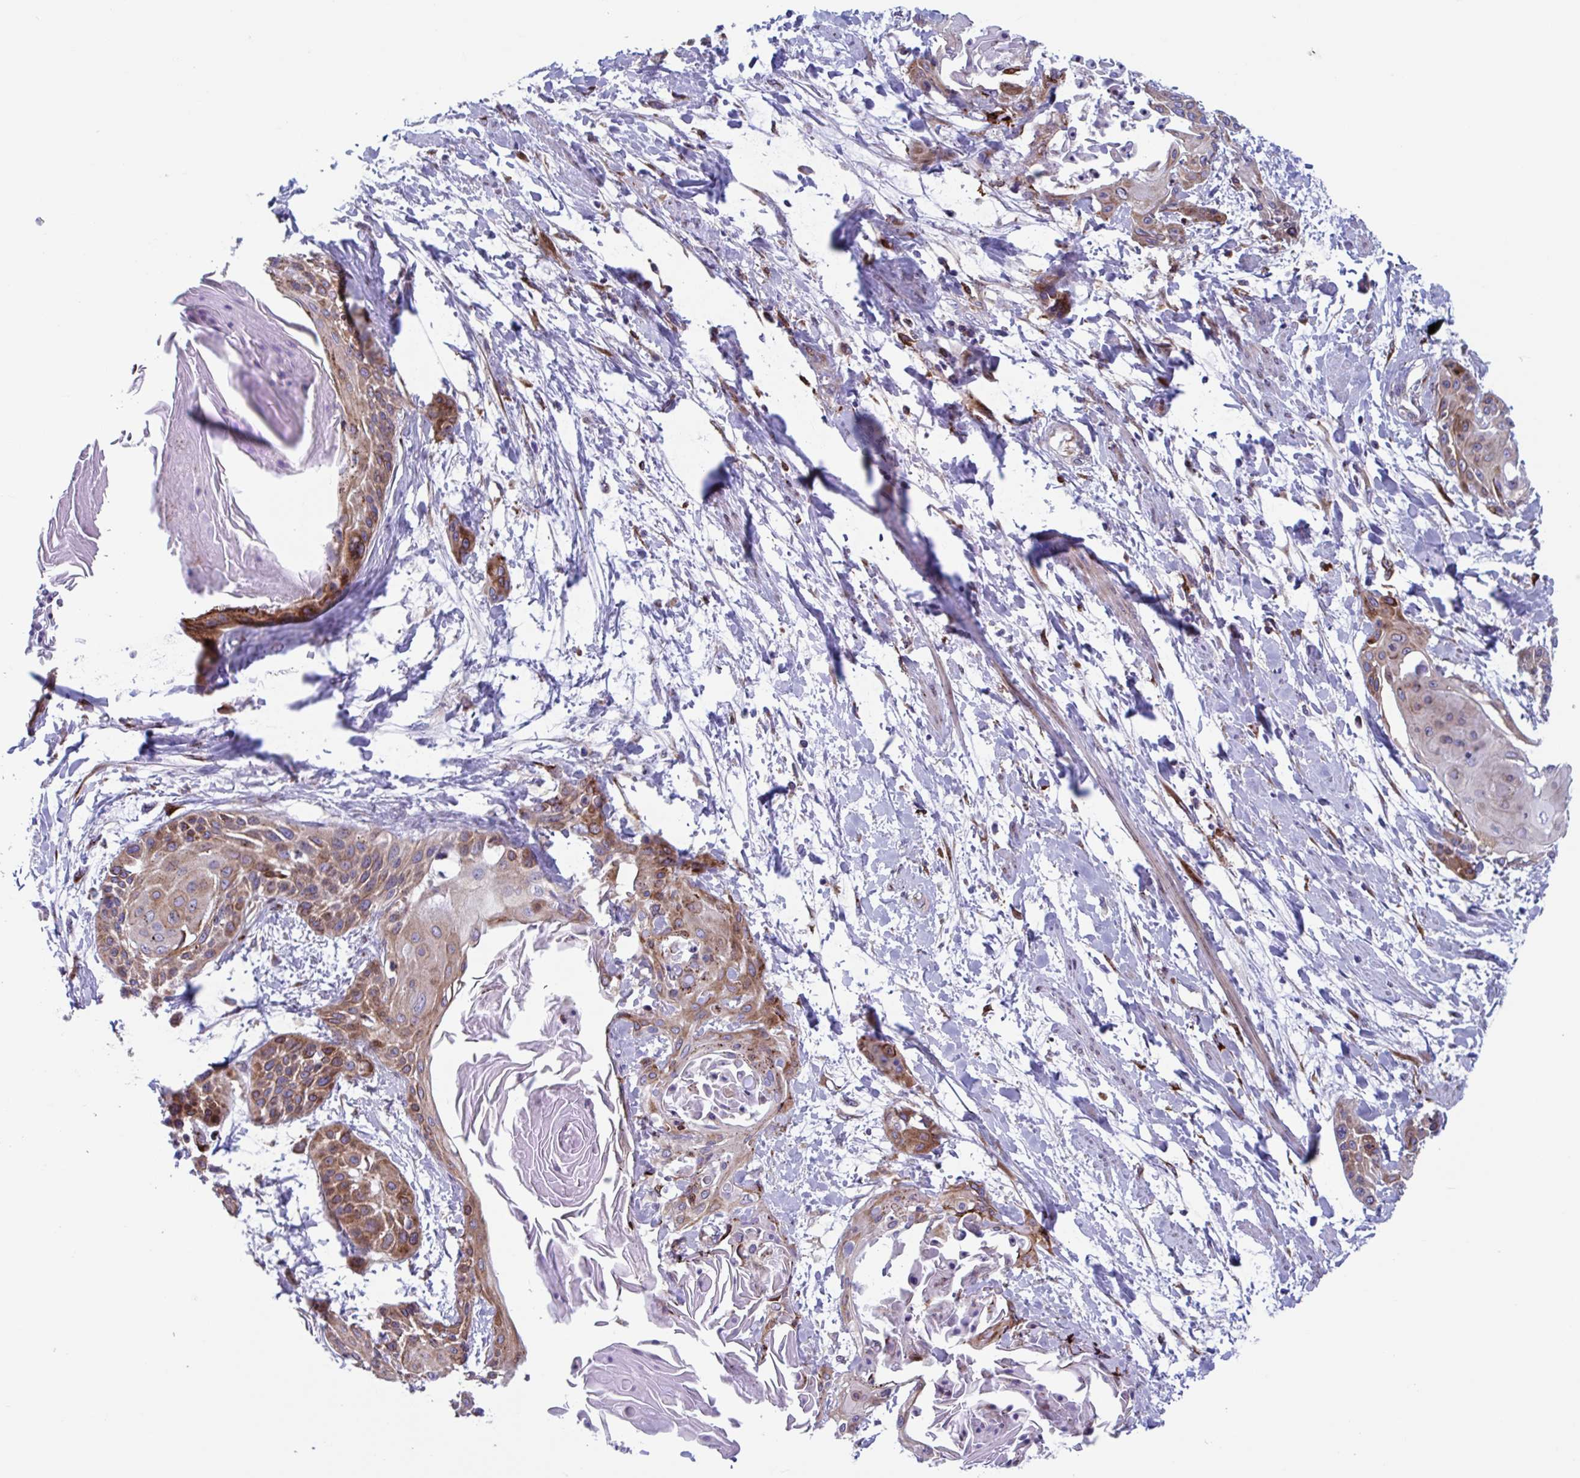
{"staining": {"intensity": "moderate", "quantity": ">75%", "location": "cytoplasmic/membranous"}, "tissue": "cervical cancer", "cell_type": "Tumor cells", "image_type": "cancer", "snomed": [{"axis": "morphology", "description": "Squamous cell carcinoma, NOS"}, {"axis": "topography", "description": "Cervix"}], "caption": "DAB immunohistochemical staining of cervical squamous cell carcinoma exhibits moderate cytoplasmic/membranous protein staining in about >75% of tumor cells. The staining was performed using DAB (3,3'-diaminobenzidine), with brown indicating positive protein expression. Nuclei are stained blue with hematoxylin.", "gene": "RFK", "patient": {"sex": "female", "age": 57}}